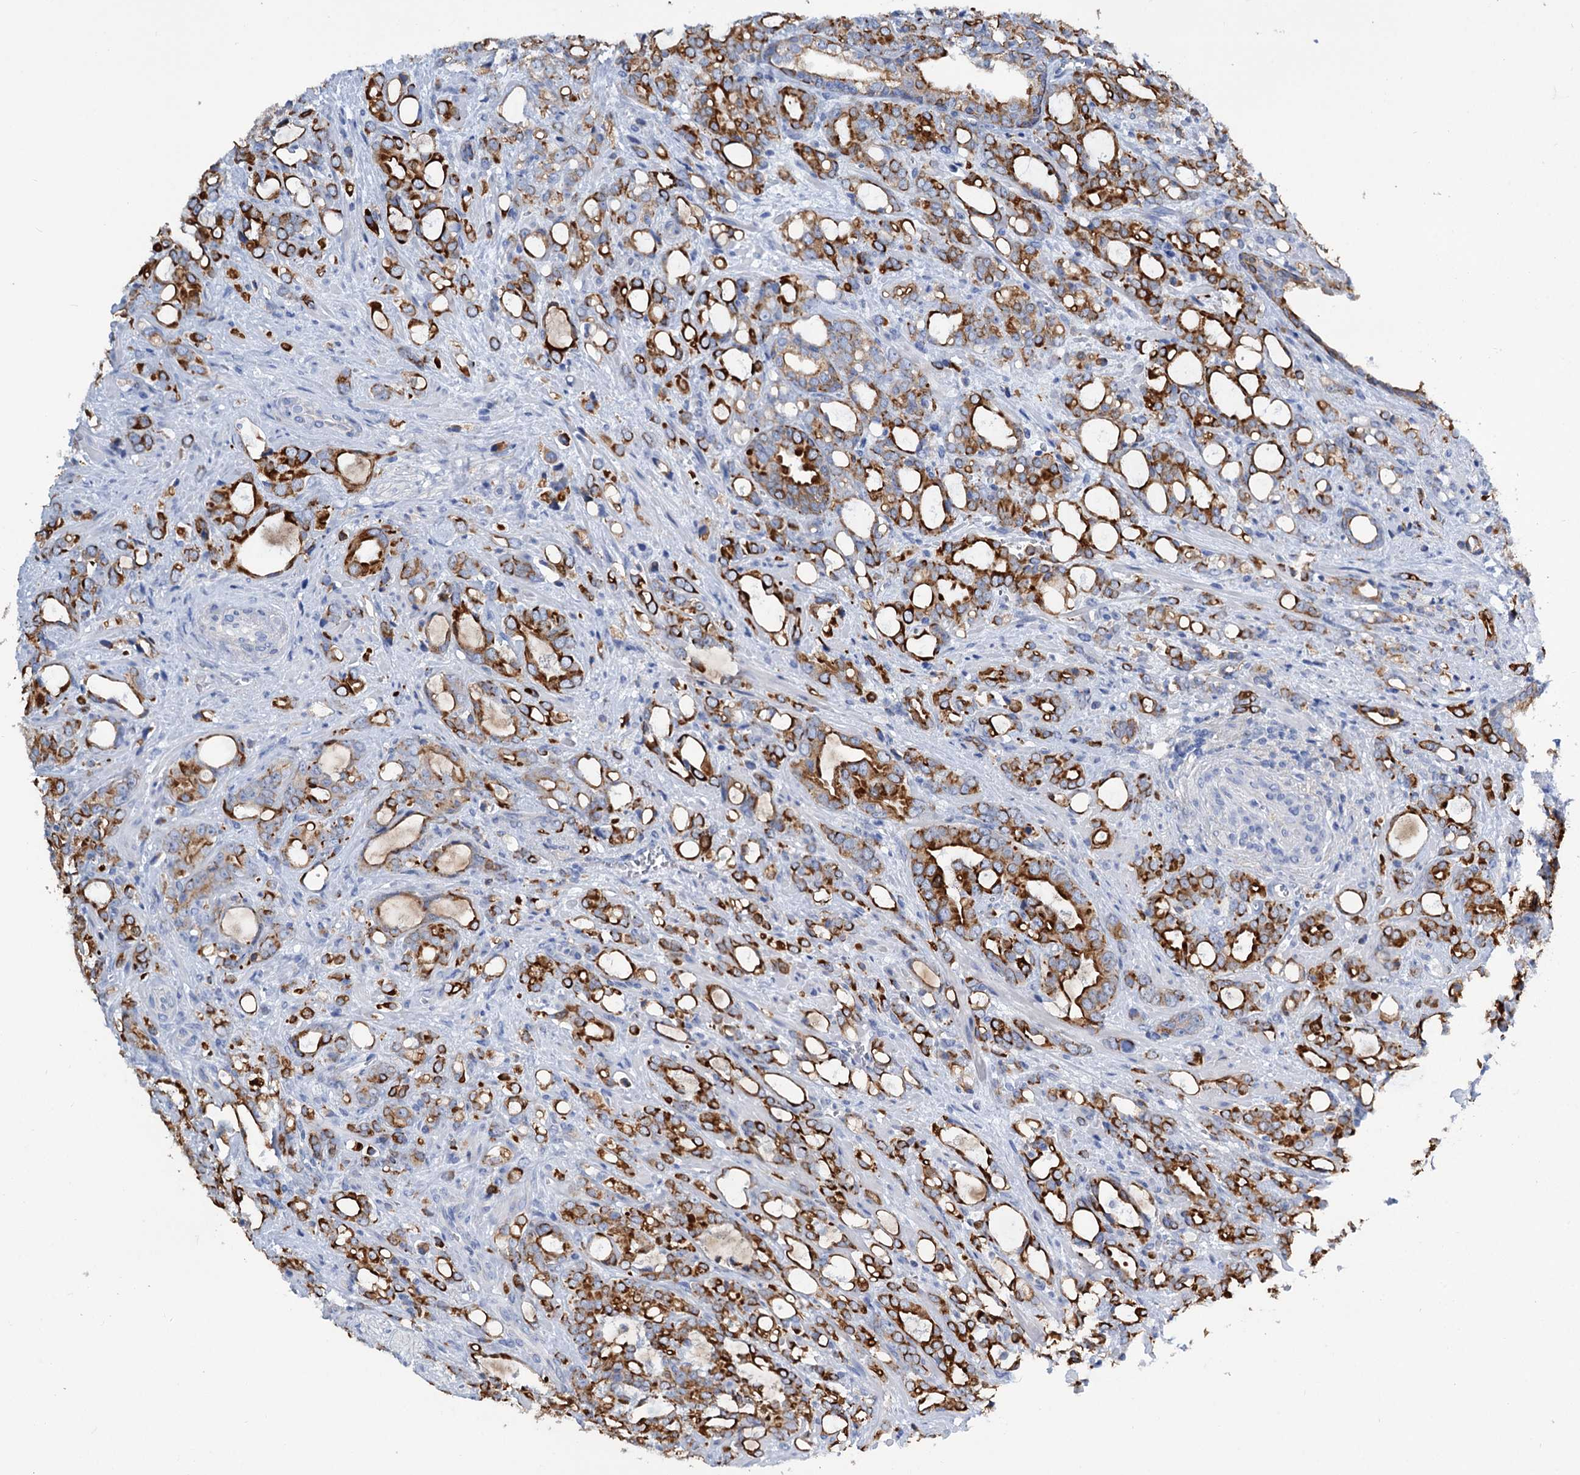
{"staining": {"intensity": "strong", "quantity": ">75%", "location": "cytoplasmic/membranous"}, "tissue": "prostate cancer", "cell_type": "Tumor cells", "image_type": "cancer", "snomed": [{"axis": "morphology", "description": "Adenocarcinoma, High grade"}, {"axis": "topography", "description": "Prostate"}], "caption": "About >75% of tumor cells in prostate cancer show strong cytoplasmic/membranous protein positivity as visualized by brown immunohistochemical staining.", "gene": "FAAP20", "patient": {"sex": "male", "age": 72}}